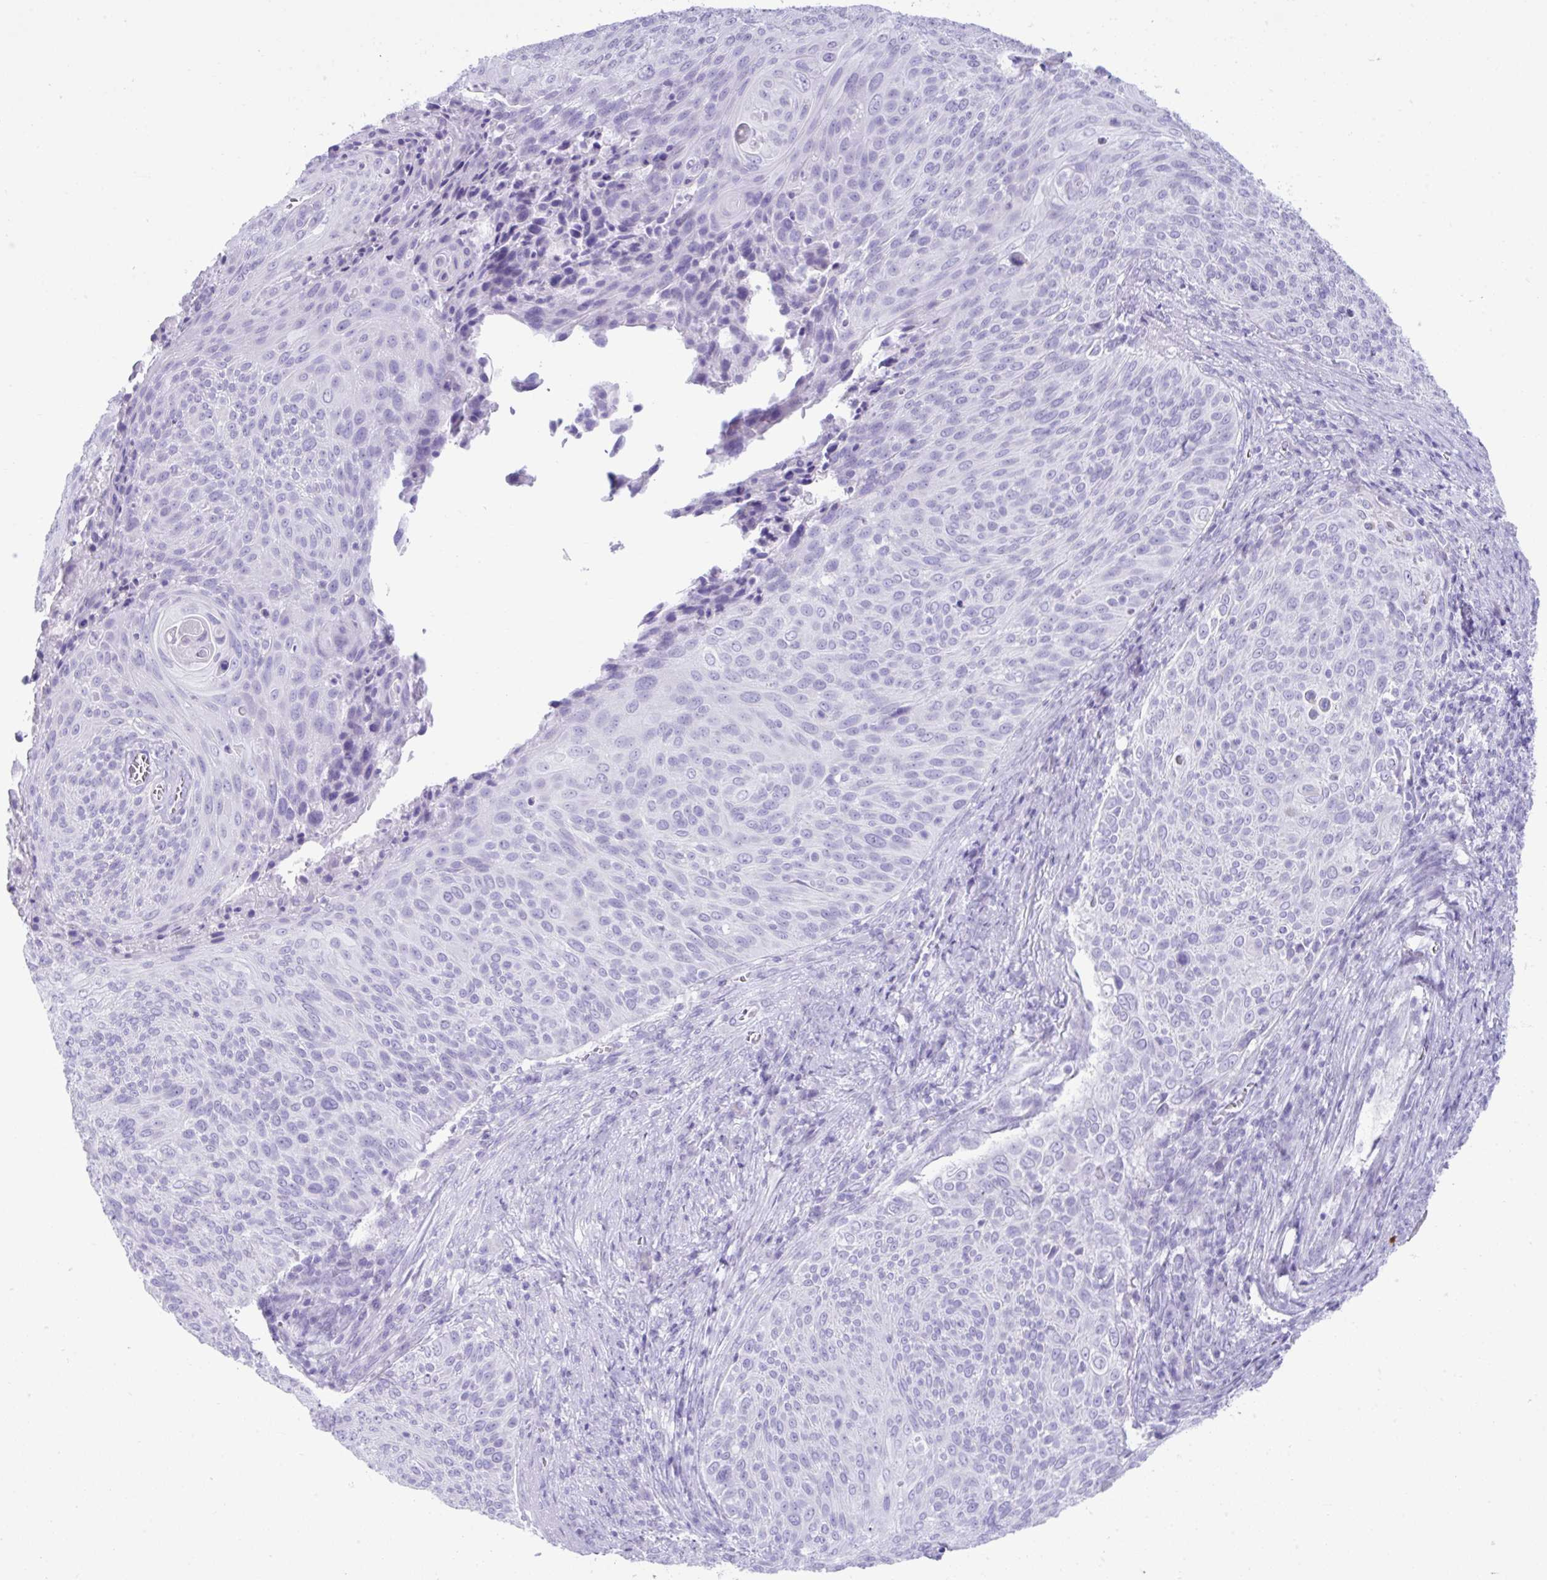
{"staining": {"intensity": "negative", "quantity": "none", "location": "none"}, "tissue": "cervical cancer", "cell_type": "Tumor cells", "image_type": "cancer", "snomed": [{"axis": "morphology", "description": "Squamous cell carcinoma, NOS"}, {"axis": "topography", "description": "Cervix"}], "caption": "This is an IHC micrograph of cervical squamous cell carcinoma. There is no positivity in tumor cells.", "gene": "PSCA", "patient": {"sex": "female", "age": 31}}